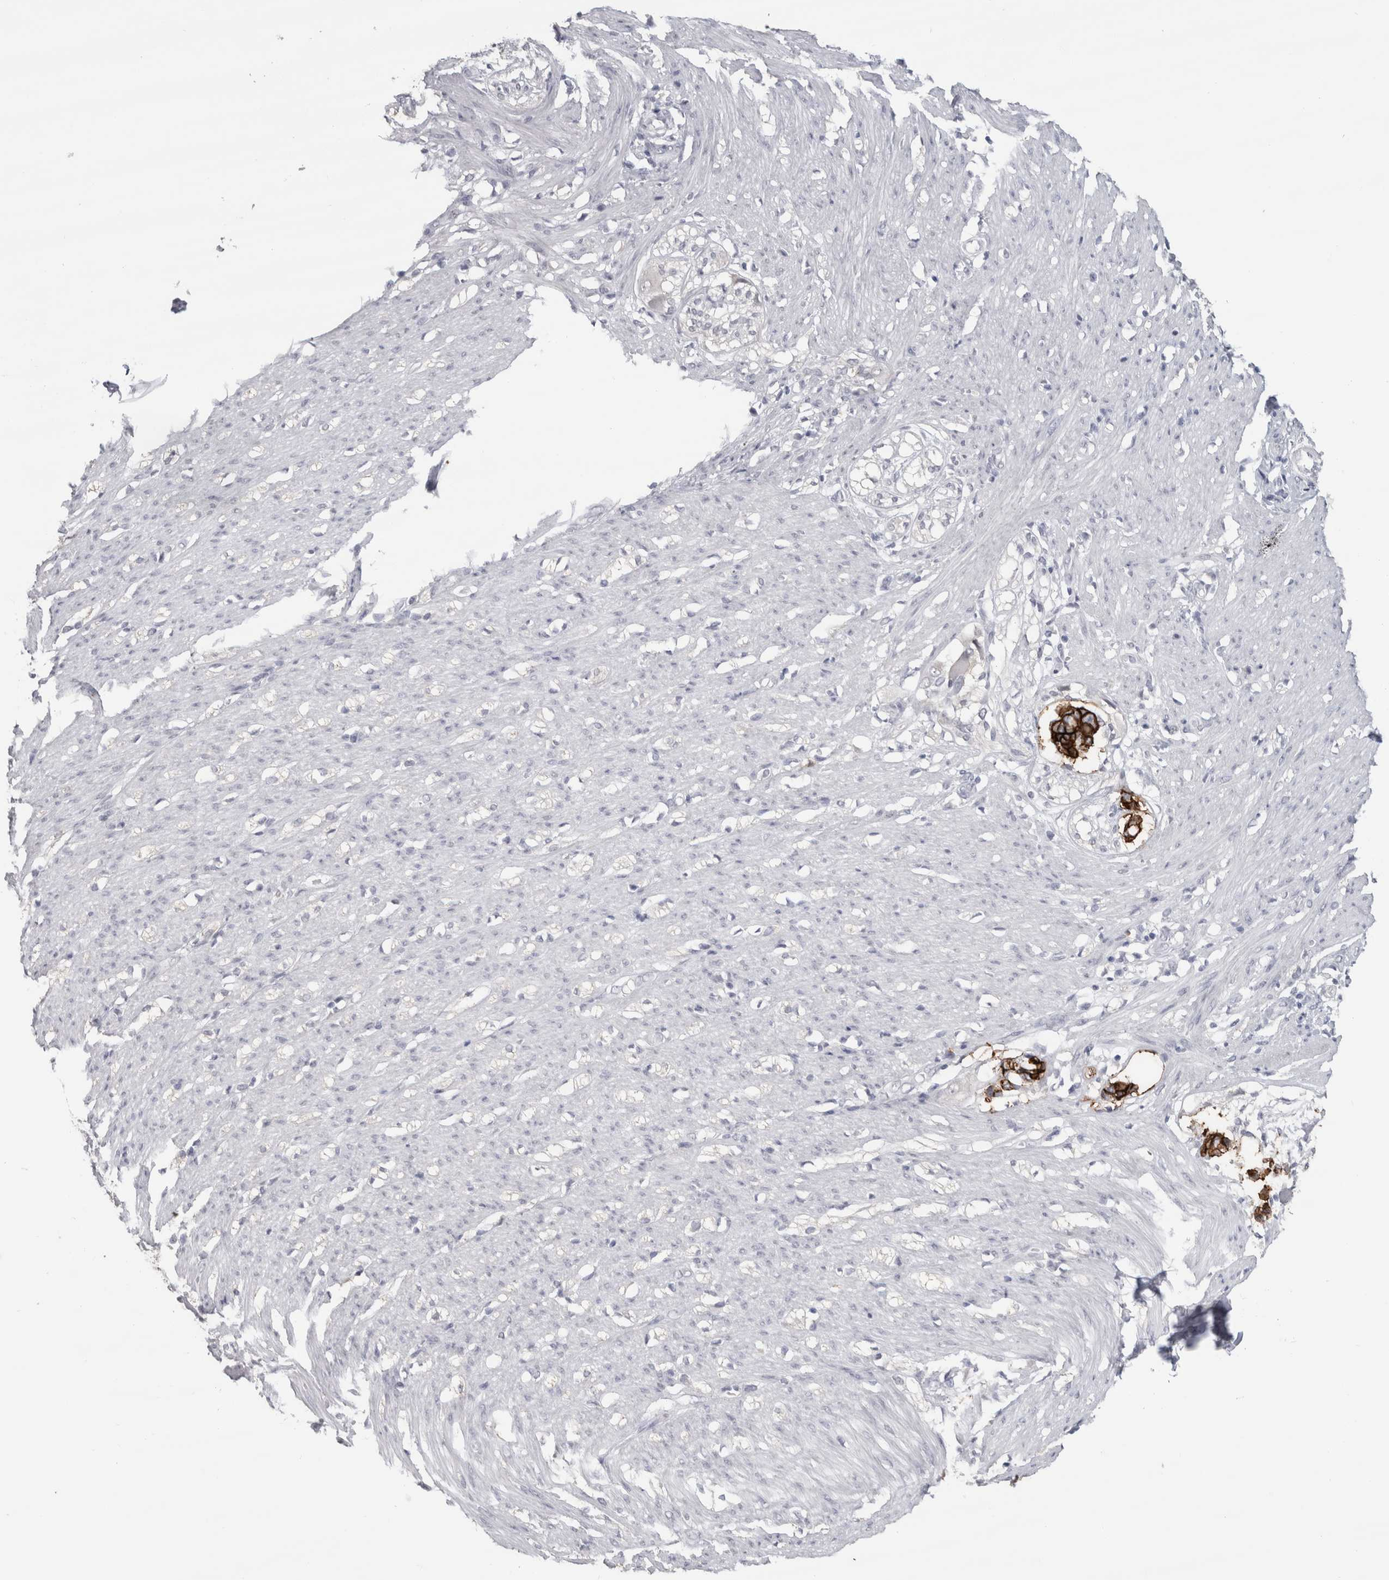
{"staining": {"intensity": "negative", "quantity": "none", "location": "none"}, "tissue": "smooth muscle", "cell_type": "Smooth muscle cells", "image_type": "normal", "snomed": [{"axis": "morphology", "description": "Normal tissue, NOS"}, {"axis": "morphology", "description": "Adenocarcinoma, NOS"}, {"axis": "topography", "description": "Colon"}, {"axis": "topography", "description": "Peripheral nerve tissue"}], "caption": "This is an immunohistochemistry (IHC) micrograph of normal smooth muscle. There is no expression in smooth muscle cells.", "gene": "CDH17", "patient": {"sex": "male", "age": 14}}